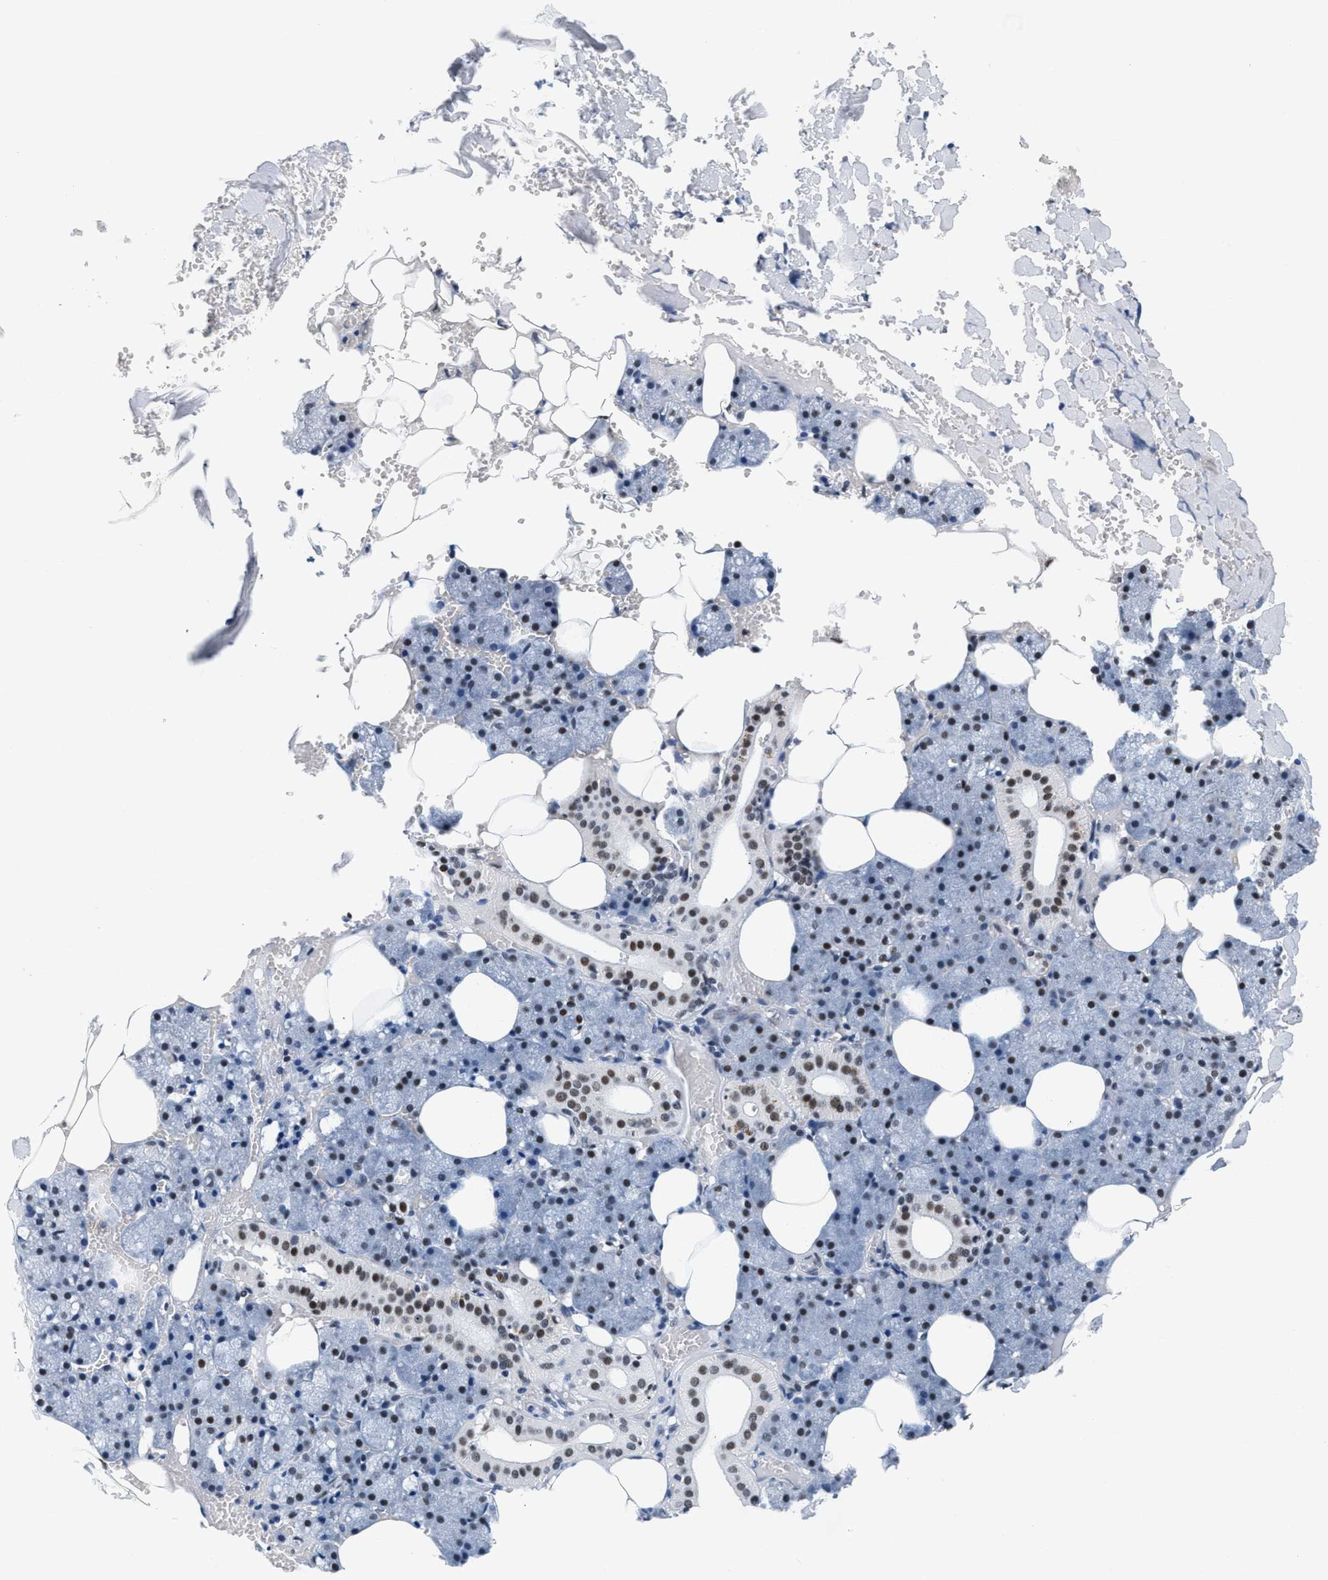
{"staining": {"intensity": "moderate", "quantity": "25%-75%", "location": "nuclear"}, "tissue": "salivary gland", "cell_type": "Glandular cells", "image_type": "normal", "snomed": [{"axis": "morphology", "description": "Normal tissue, NOS"}, {"axis": "topography", "description": "Salivary gland"}], "caption": "Moderate nuclear staining for a protein is seen in about 25%-75% of glandular cells of normal salivary gland using IHC.", "gene": "RAD50", "patient": {"sex": "male", "age": 62}}